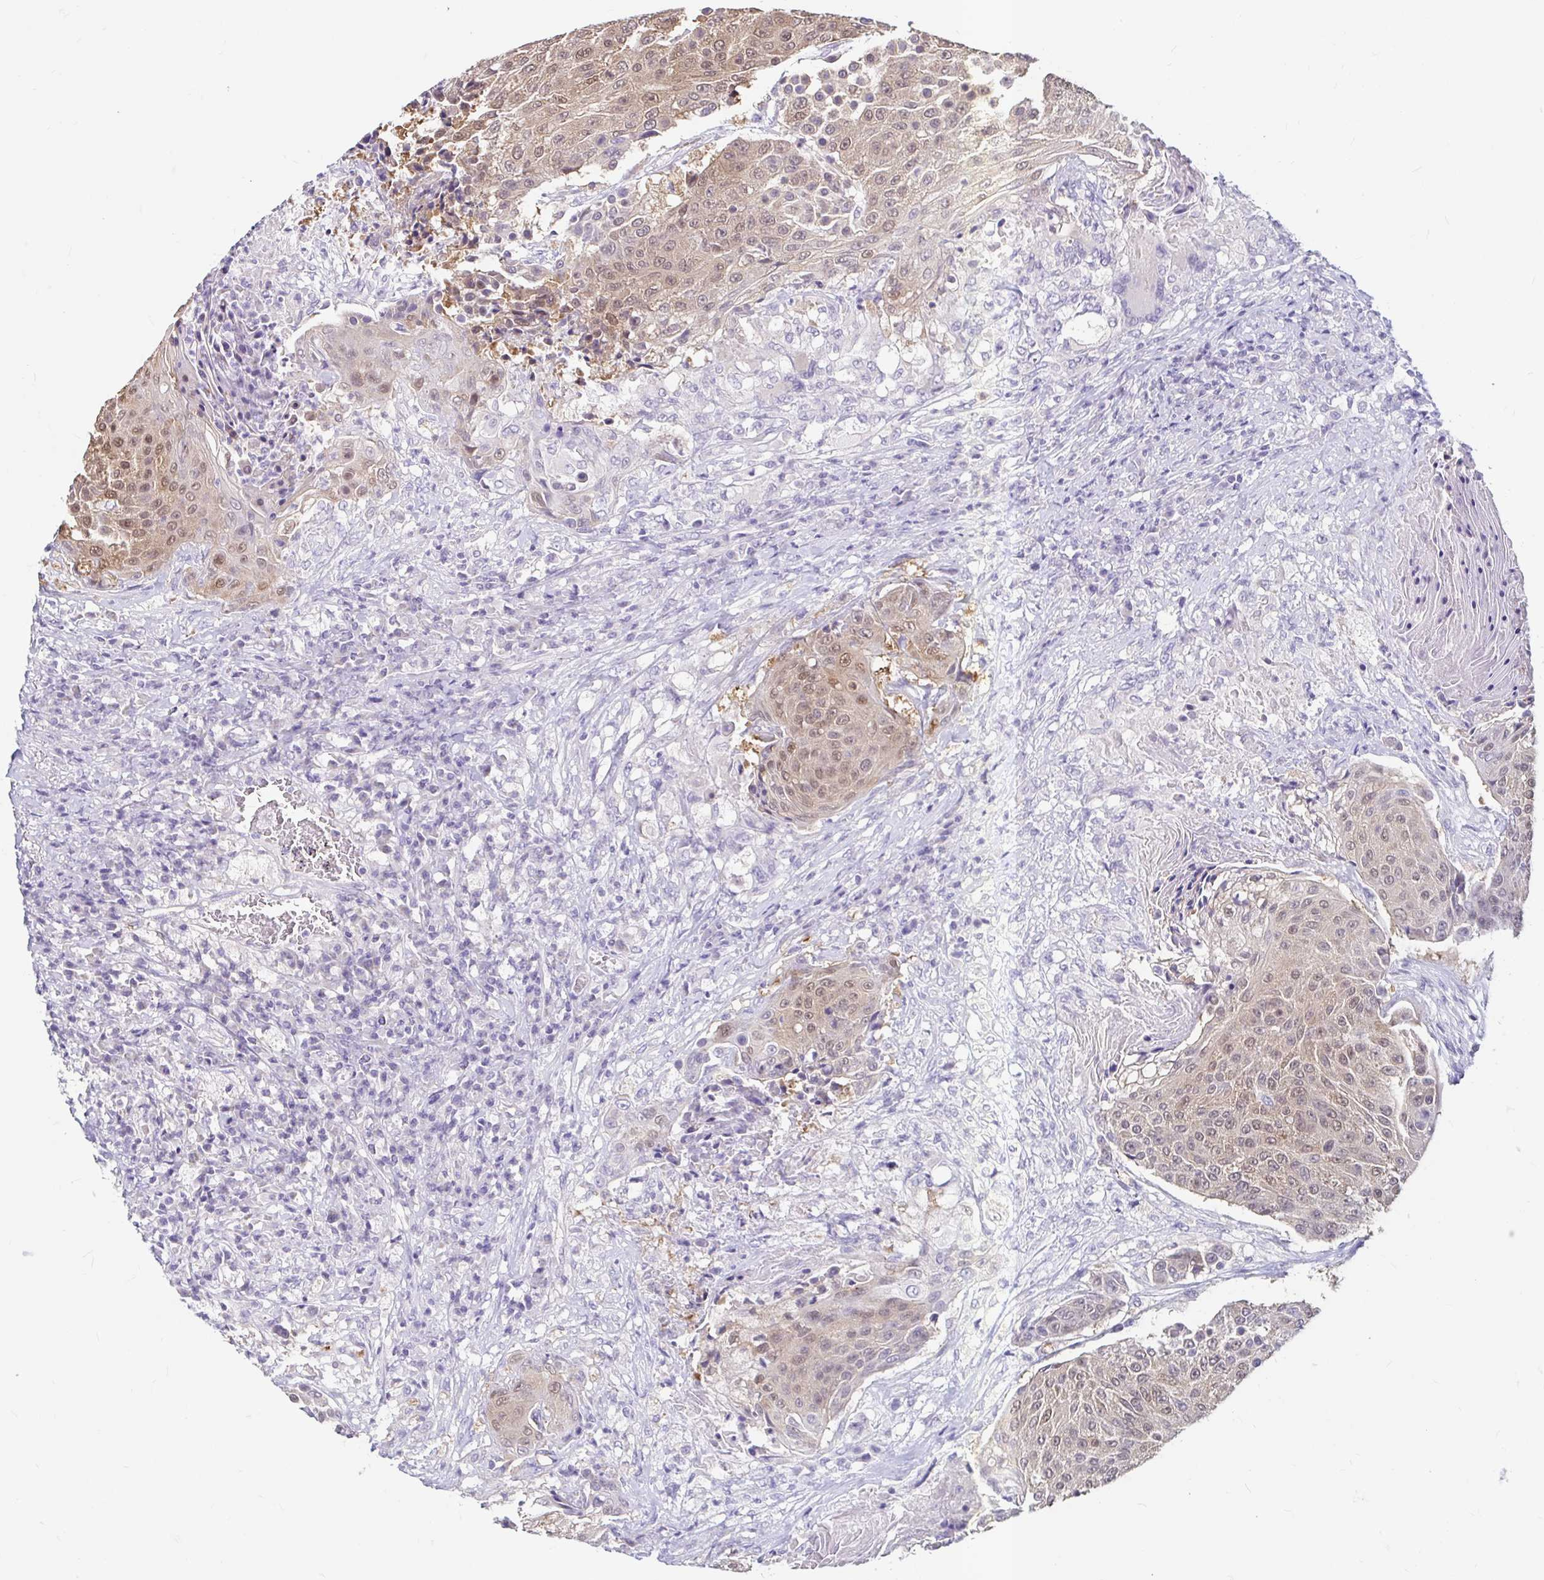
{"staining": {"intensity": "weak", "quantity": ">75%", "location": "cytoplasmic/membranous,nuclear"}, "tissue": "urothelial cancer", "cell_type": "Tumor cells", "image_type": "cancer", "snomed": [{"axis": "morphology", "description": "Urothelial carcinoma, High grade"}, {"axis": "topography", "description": "Urinary bladder"}], "caption": "Protein staining shows weak cytoplasmic/membranous and nuclear staining in about >75% of tumor cells in urothelial carcinoma (high-grade). Nuclei are stained in blue.", "gene": "ADH1A", "patient": {"sex": "female", "age": 63}}